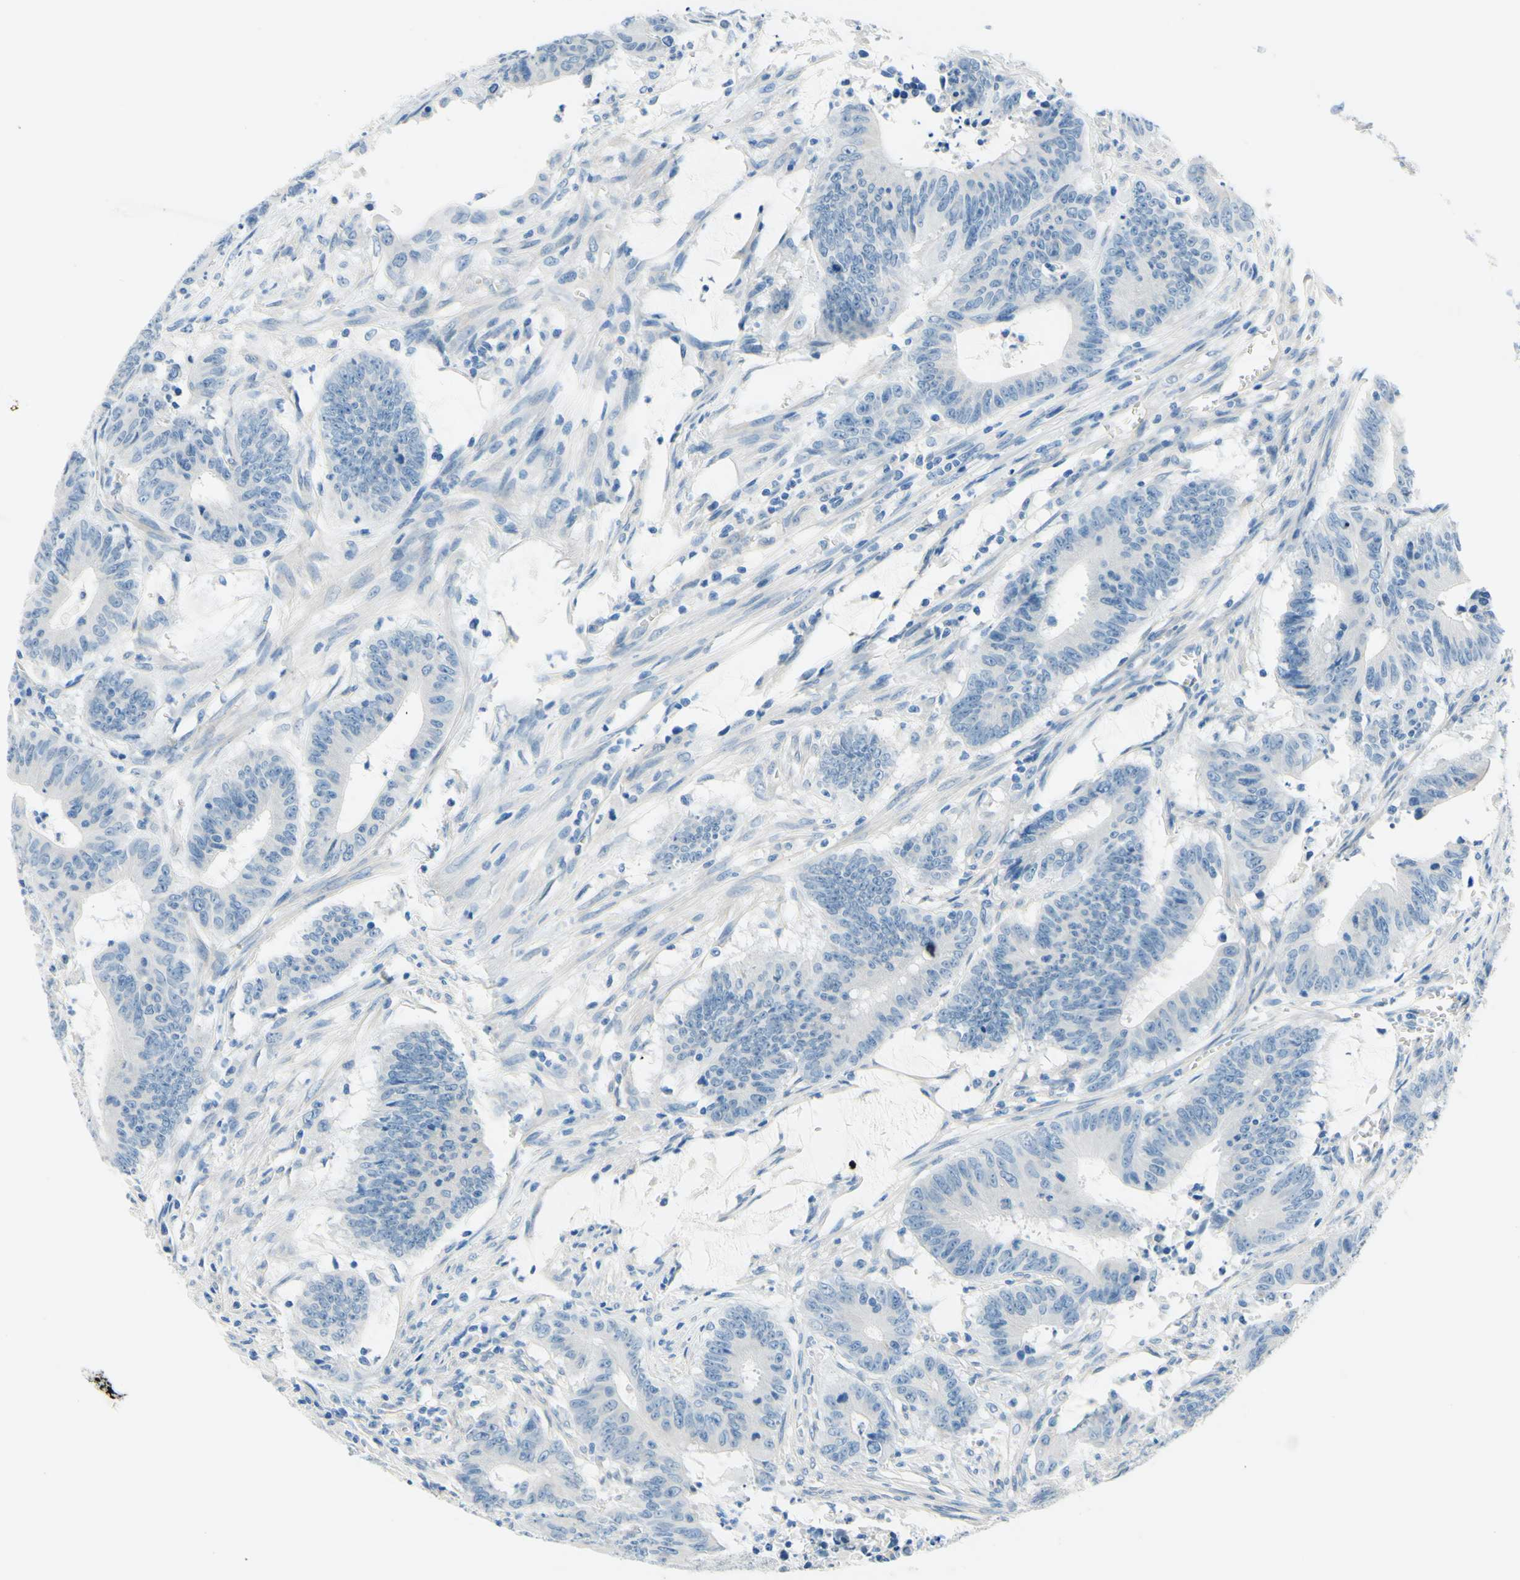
{"staining": {"intensity": "negative", "quantity": "none", "location": "none"}, "tissue": "colorectal cancer", "cell_type": "Tumor cells", "image_type": "cancer", "snomed": [{"axis": "morphology", "description": "Adenocarcinoma, NOS"}, {"axis": "topography", "description": "Colon"}], "caption": "Immunohistochemistry (IHC) image of colorectal cancer stained for a protein (brown), which displays no expression in tumor cells. (DAB IHC, high magnification).", "gene": "PASD1", "patient": {"sex": "male", "age": 45}}